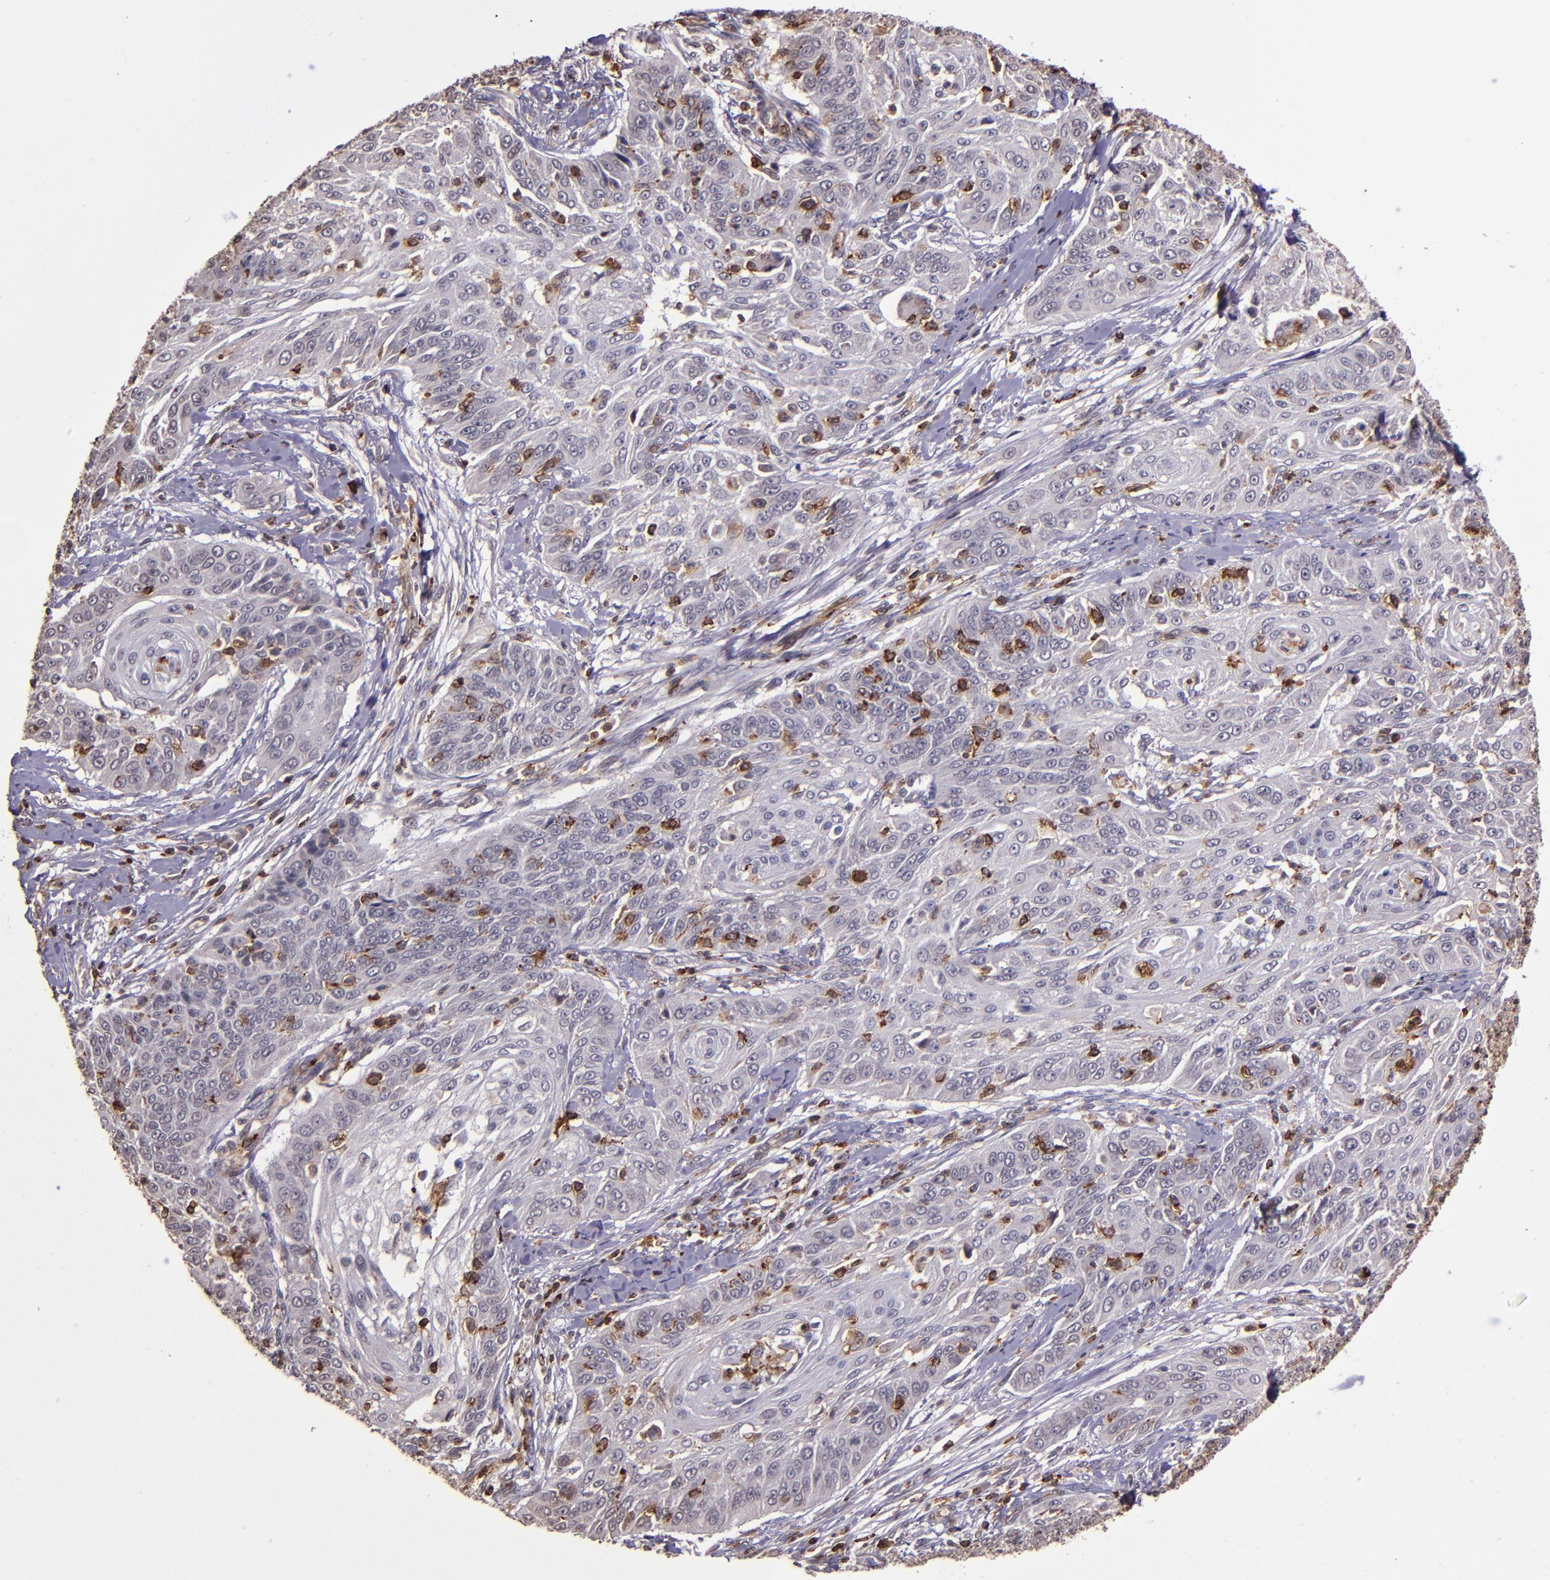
{"staining": {"intensity": "negative", "quantity": "none", "location": "none"}, "tissue": "cervical cancer", "cell_type": "Tumor cells", "image_type": "cancer", "snomed": [{"axis": "morphology", "description": "Squamous cell carcinoma, NOS"}, {"axis": "topography", "description": "Cervix"}], "caption": "An IHC micrograph of cervical squamous cell carcinoma is shown. There is no staining in tumor cells of cervical squamous cell carcinoma. (DAB IHC visualized using brightfield microscopy, high magnification).", "gene": "SLC2A3", "patient": {"sex": "female", "age": 64}}